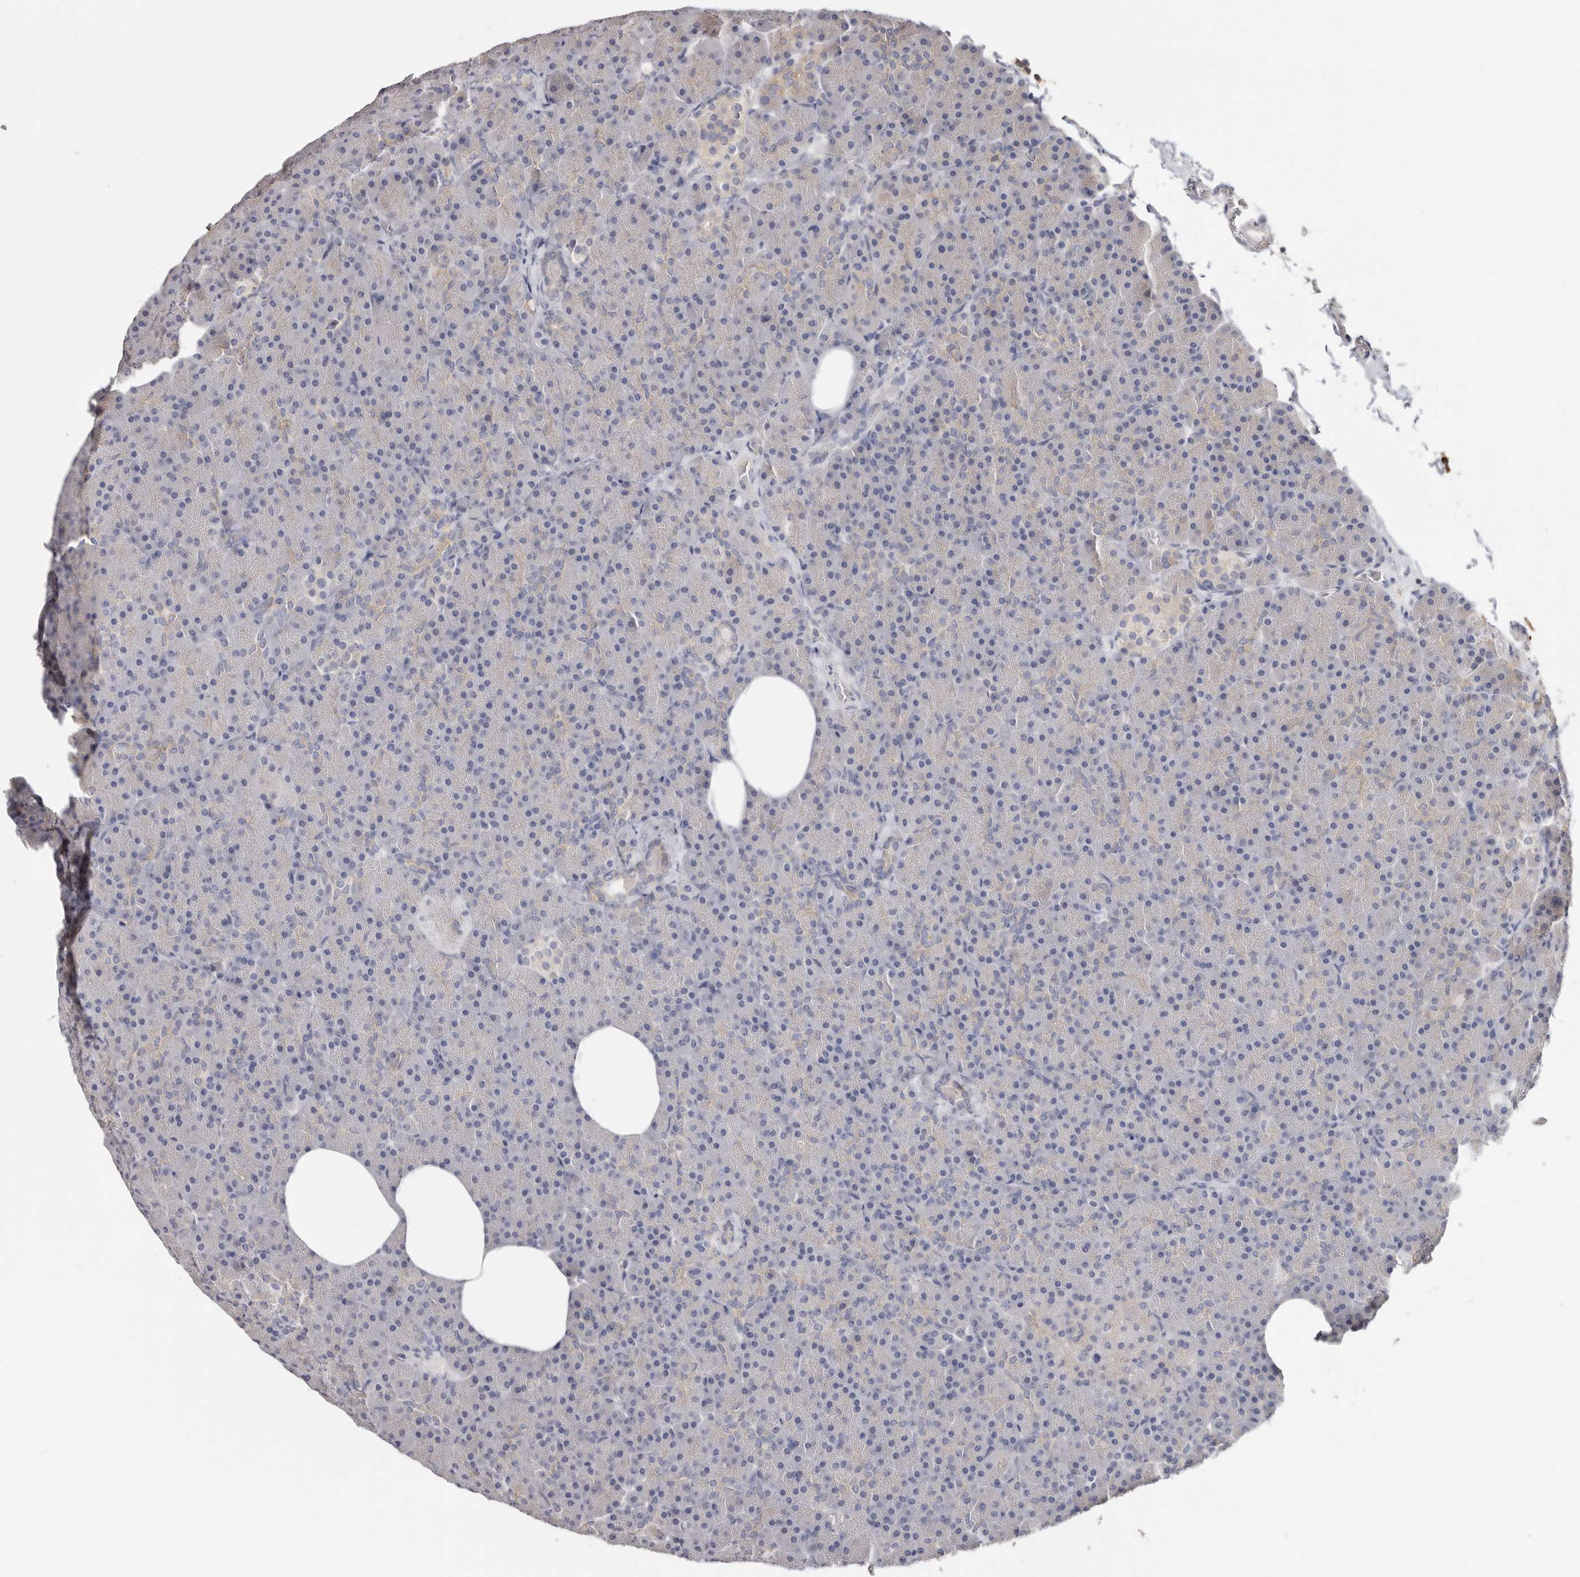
{"staining": {"intensity": "weak", "quantity": "<25%", "location": "cytoplasmic/membranous"}, "tissue": "pancreas", "cell_type": "Exocrine glandular cells", "image_type": "normal", "snomed": [{"axis": "morphology", "description": "Normal tissue, NOS"}, {"axis": "morphology", "description": "Carcinoid, malignant, NOS"}, {"axis": "topography", "description": "Pancreas"}], "caption": "DAB (3,3'-diaminobenzidine) immunohistochemical staining of benign human pancreas reveals no significant expression in exocrine glandular cells. (DAB IHC visualized using brightfield microscopy, high magnification).", "gene": "S100A14", "patient": {"sex": "female", "age": 35}}